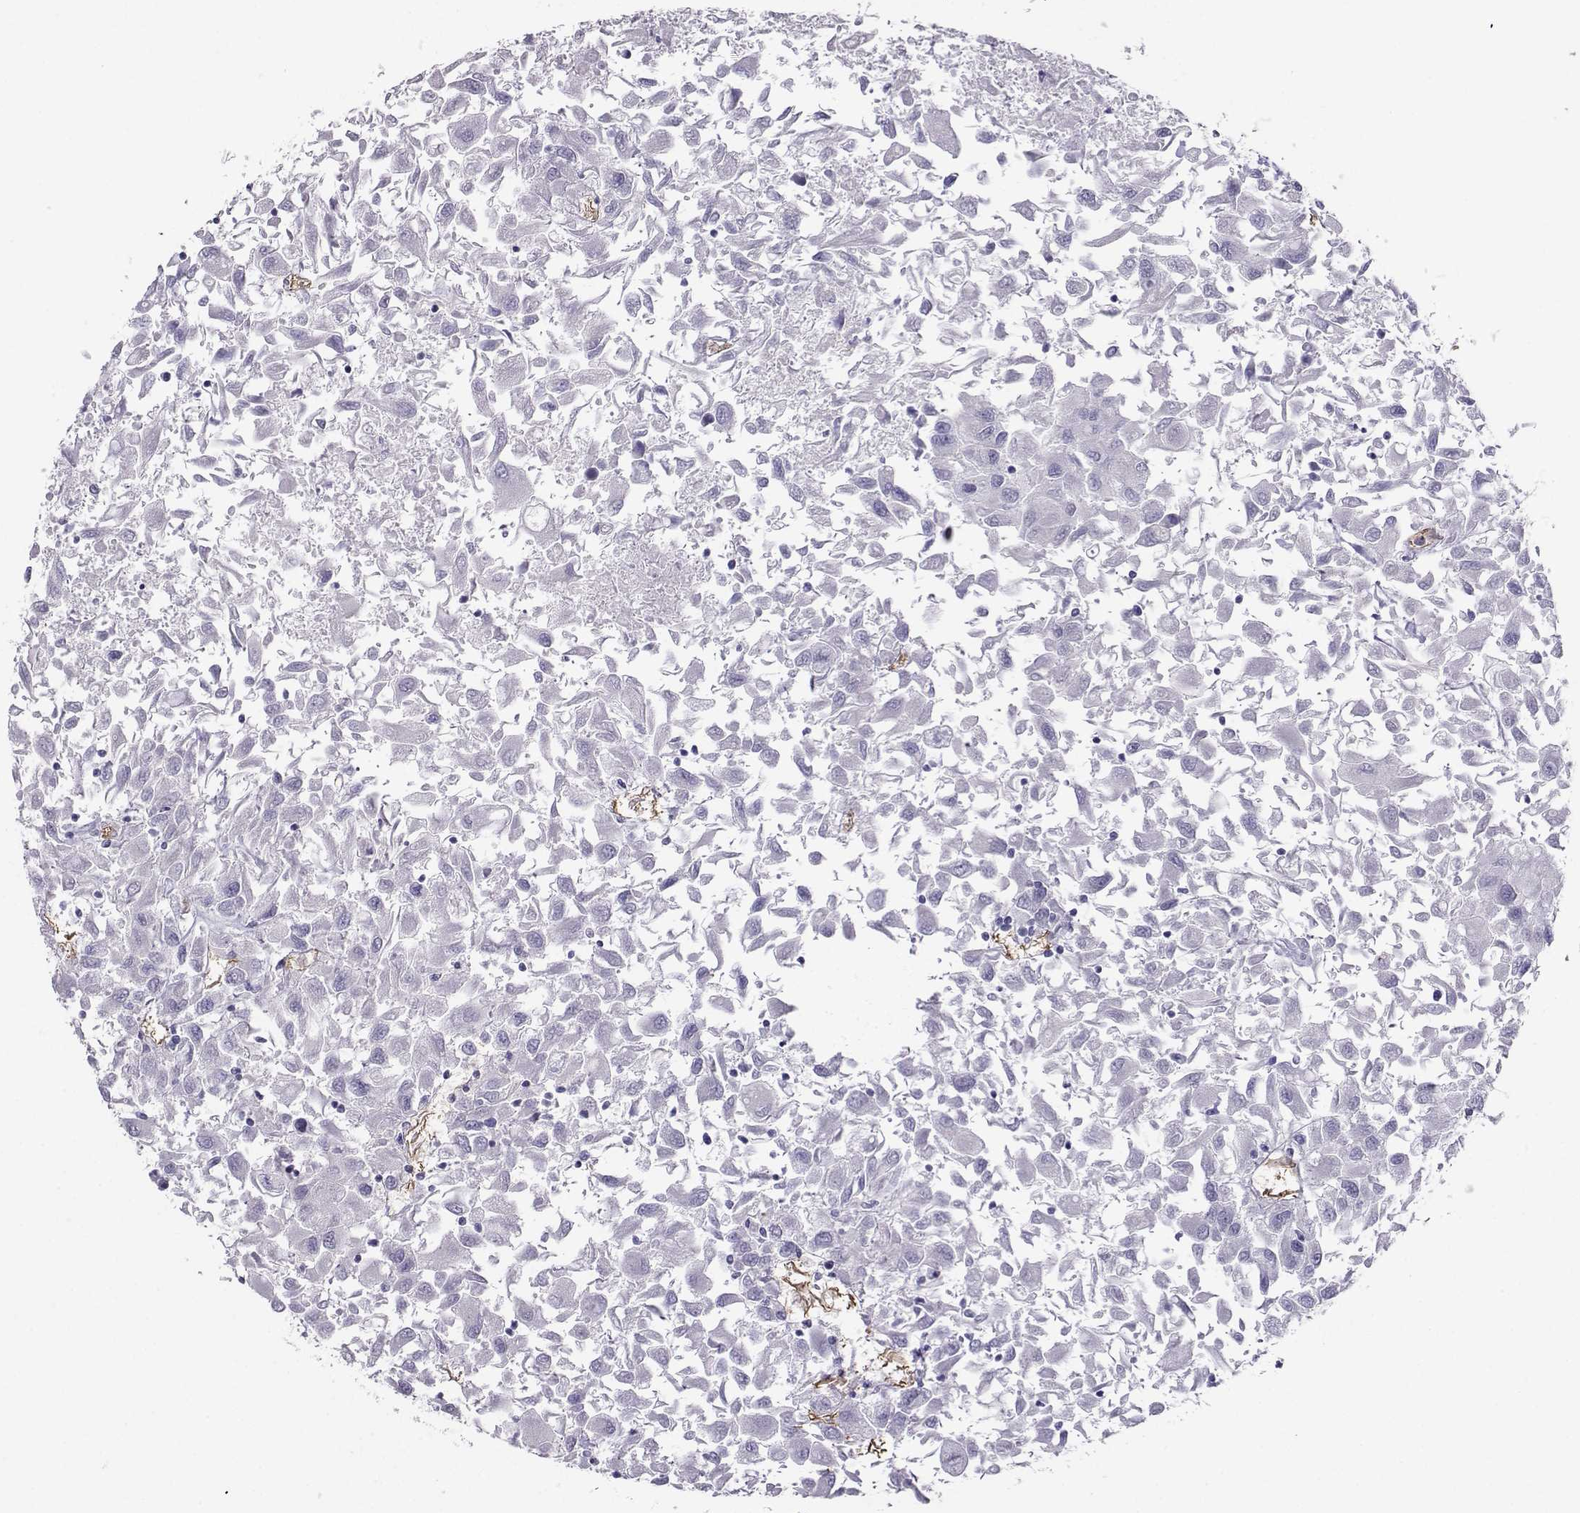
{"staining": {"intensity": "negative", "quantity": "none", "location": "none"}, "tissue": "renal cancer", "cell_type": "Tumor cells", "image_type": "cancer", "snomed": [{"axis": "morphology", "description": "Adenocarcinoma, NOS"}, {"axis": "topography", "description": "Kidney"}], "caption": "This is a micrograph of immunohistochemistry staining of renal adenocarcinoma, which shows no positivity in tumor cells.", "gene": "CLUL1", "patient": {"sex": "female", "age": 76}}